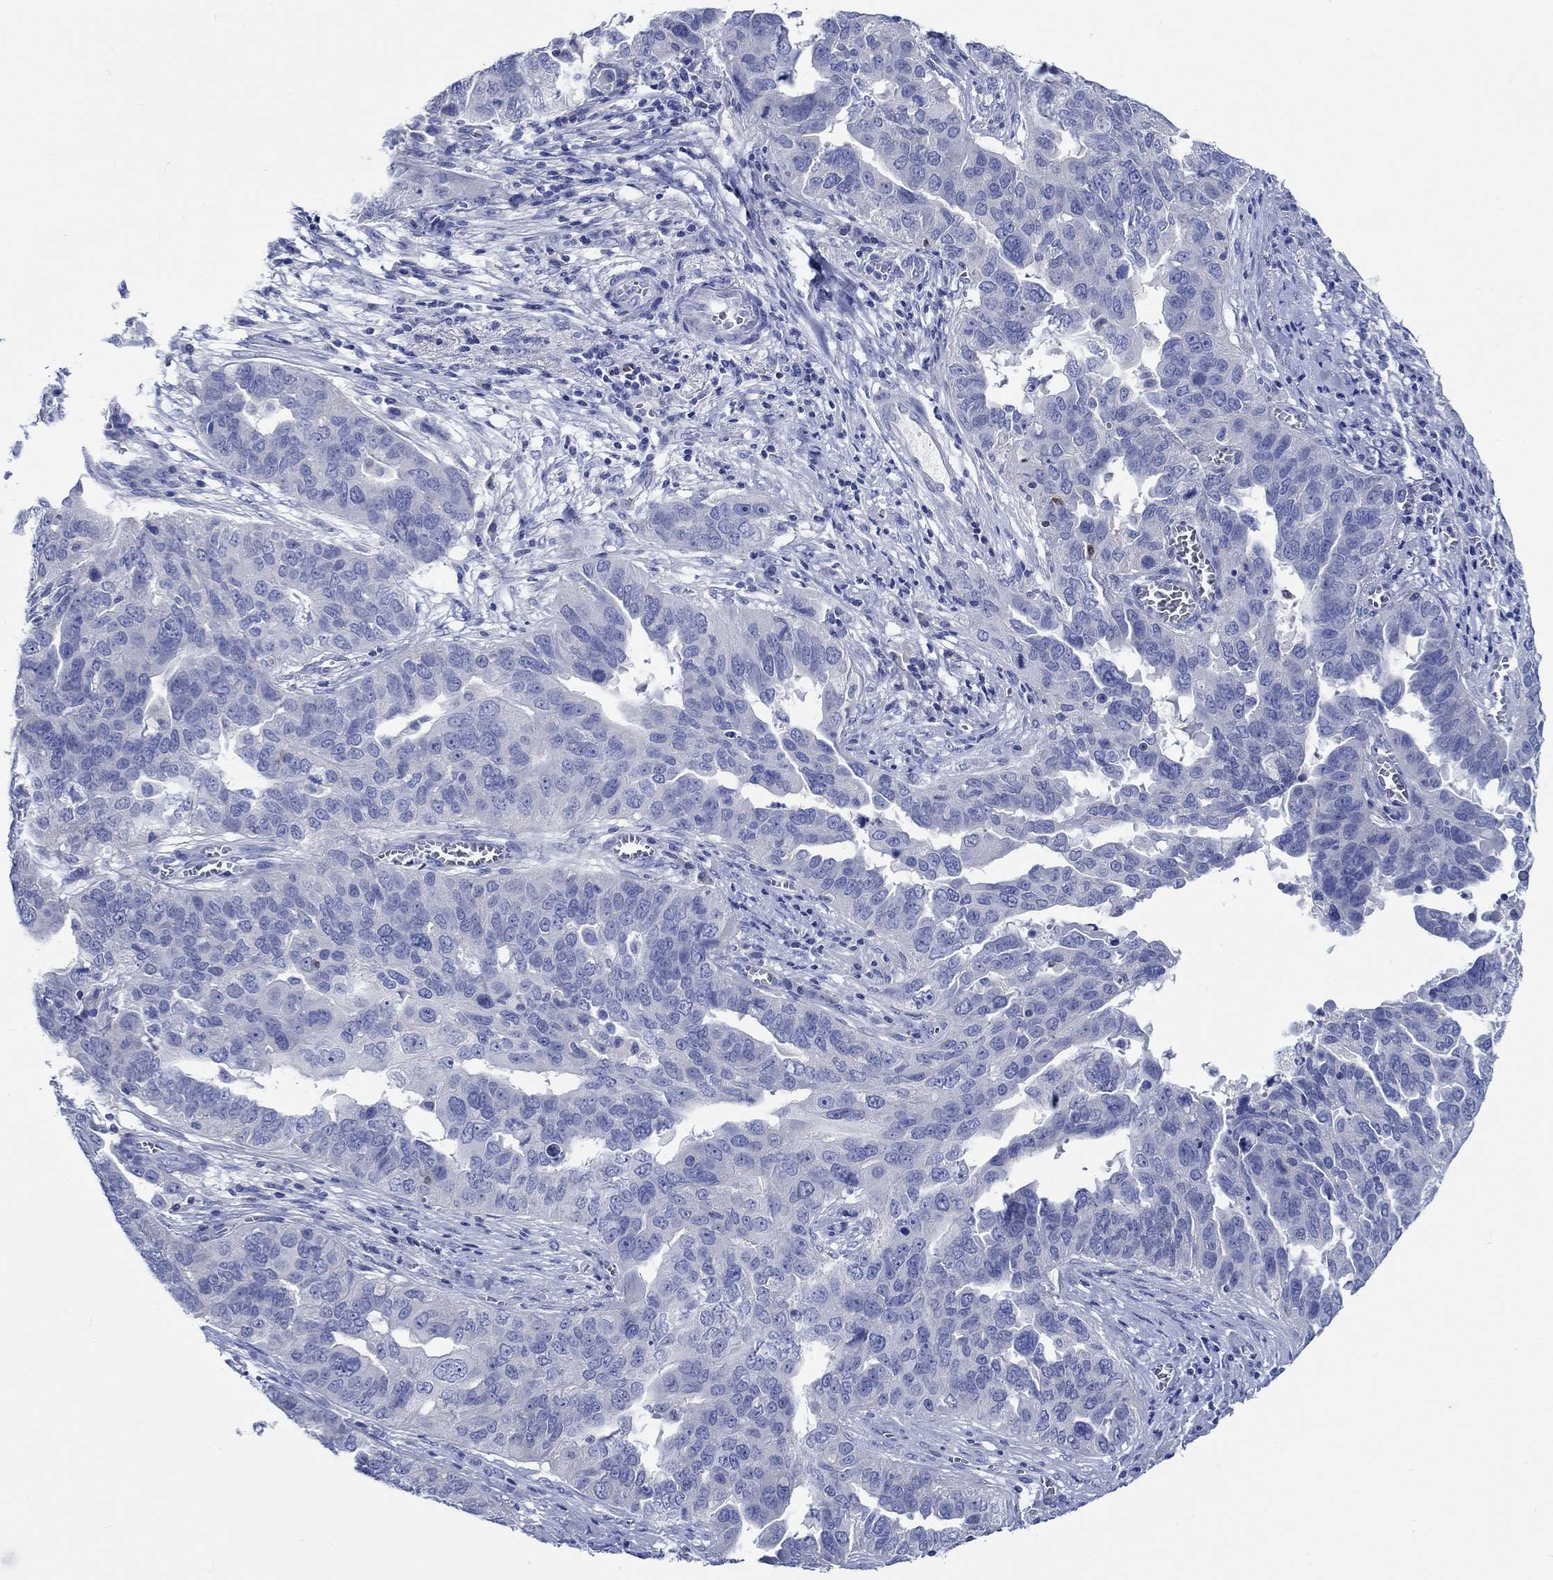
{"staining": {"intensity": "negative", "quantity": "none", "location": "none"}, "tissue": "ovarian cancer", "cell_type": "Tumor cells", "image_type": "cancer", "snomed": [{"axis": "morphology", "description": "Carcinoma, endometroid"}, {"axis": "topography", "description": "Soft tissue"}, {"axis": "topography", "description": "Ovary"}], "caption": "Ovarian endometroid carcinoma was stained to show a protein in brown. There is no significant expression in tumor cells.", "gene": "PTPRN2", "patient": {"sex": "female", "age": 52}}